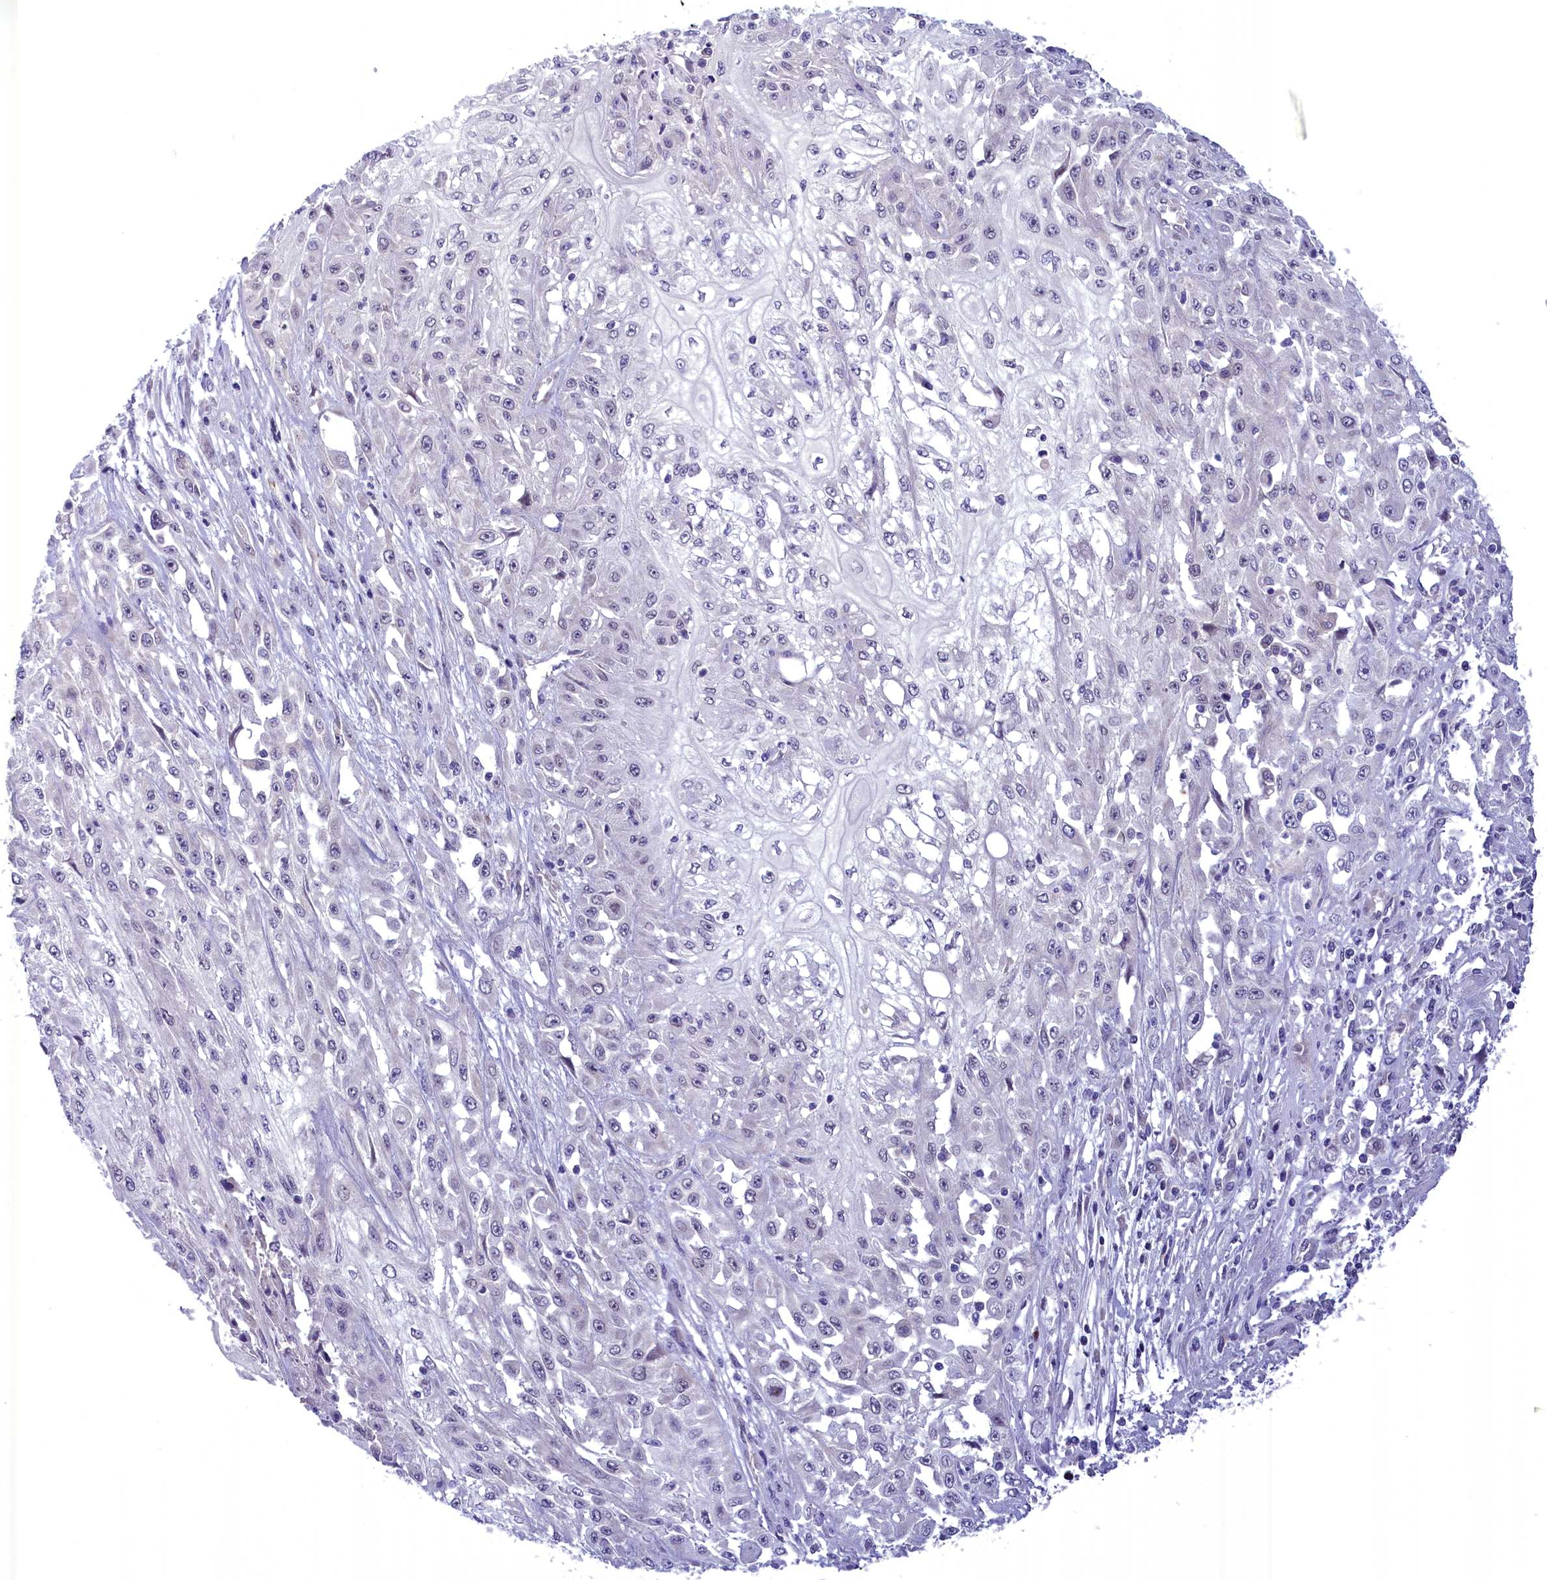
{"staining": {"intensity": "negative", "quantity": "none", "location": "none"}, "tissue": "skin cancer", "cell_type": "Tumor cells", "image_type": "cancer", "snomed": [{"axis": "morphology", "description": "Squamous cell carcinoma, NOS"}, {"axis": "morphology", "description": "Squamous cell carcinoma, metastatic, NOS"}, {"axis": "topography", "description": "Skin"}, {"axis": "topography", "description": "Lymph node"}], "caption": "This photomicrograph is of skin cancer (squamous cell carcinoma) stained with immunohistochemistry to label a protein in brown with the nuclei are counter-stained blue. There is no staining in tumor cells.", "gene": "FAM149B1", "patient": {"sex": "male", "age": 75}}